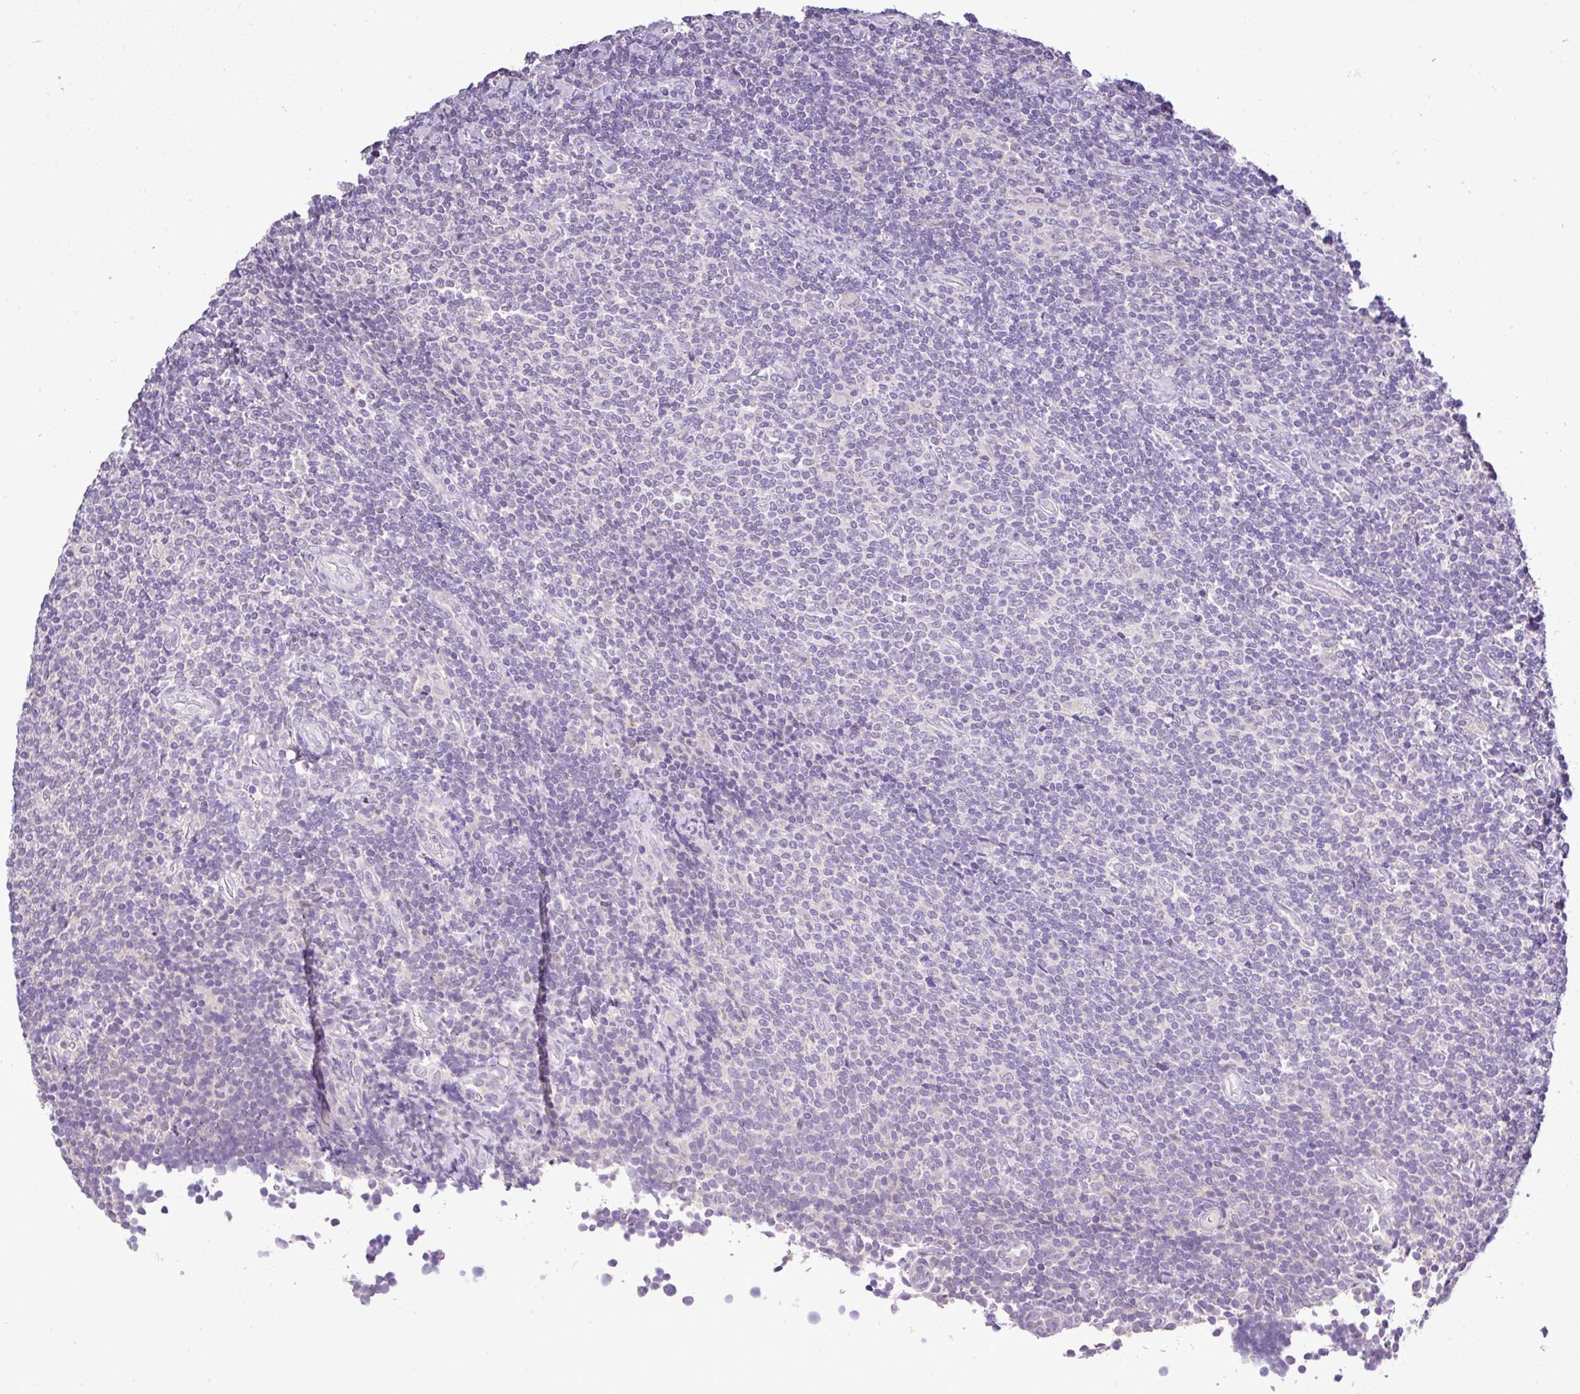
{"staining": {"intensity": "negative", "quantity": "none", "location": "none"}, "tissue": "lymphoma", "cell_type": "Tumor cells", "image_type": "cancer", "snomed": [{"axis": "morphology", "description": "Malignant lymphoma, non-Hodgkin's type, Low grade"}, {"axis": "topography", "description": "Lymph node"}], "caption": "Photomicrograph shows no protein staining in tumor cells of lymphoma tissue.", "gene": "CTU1", "patient": {"sex": "male", "age": 52}}